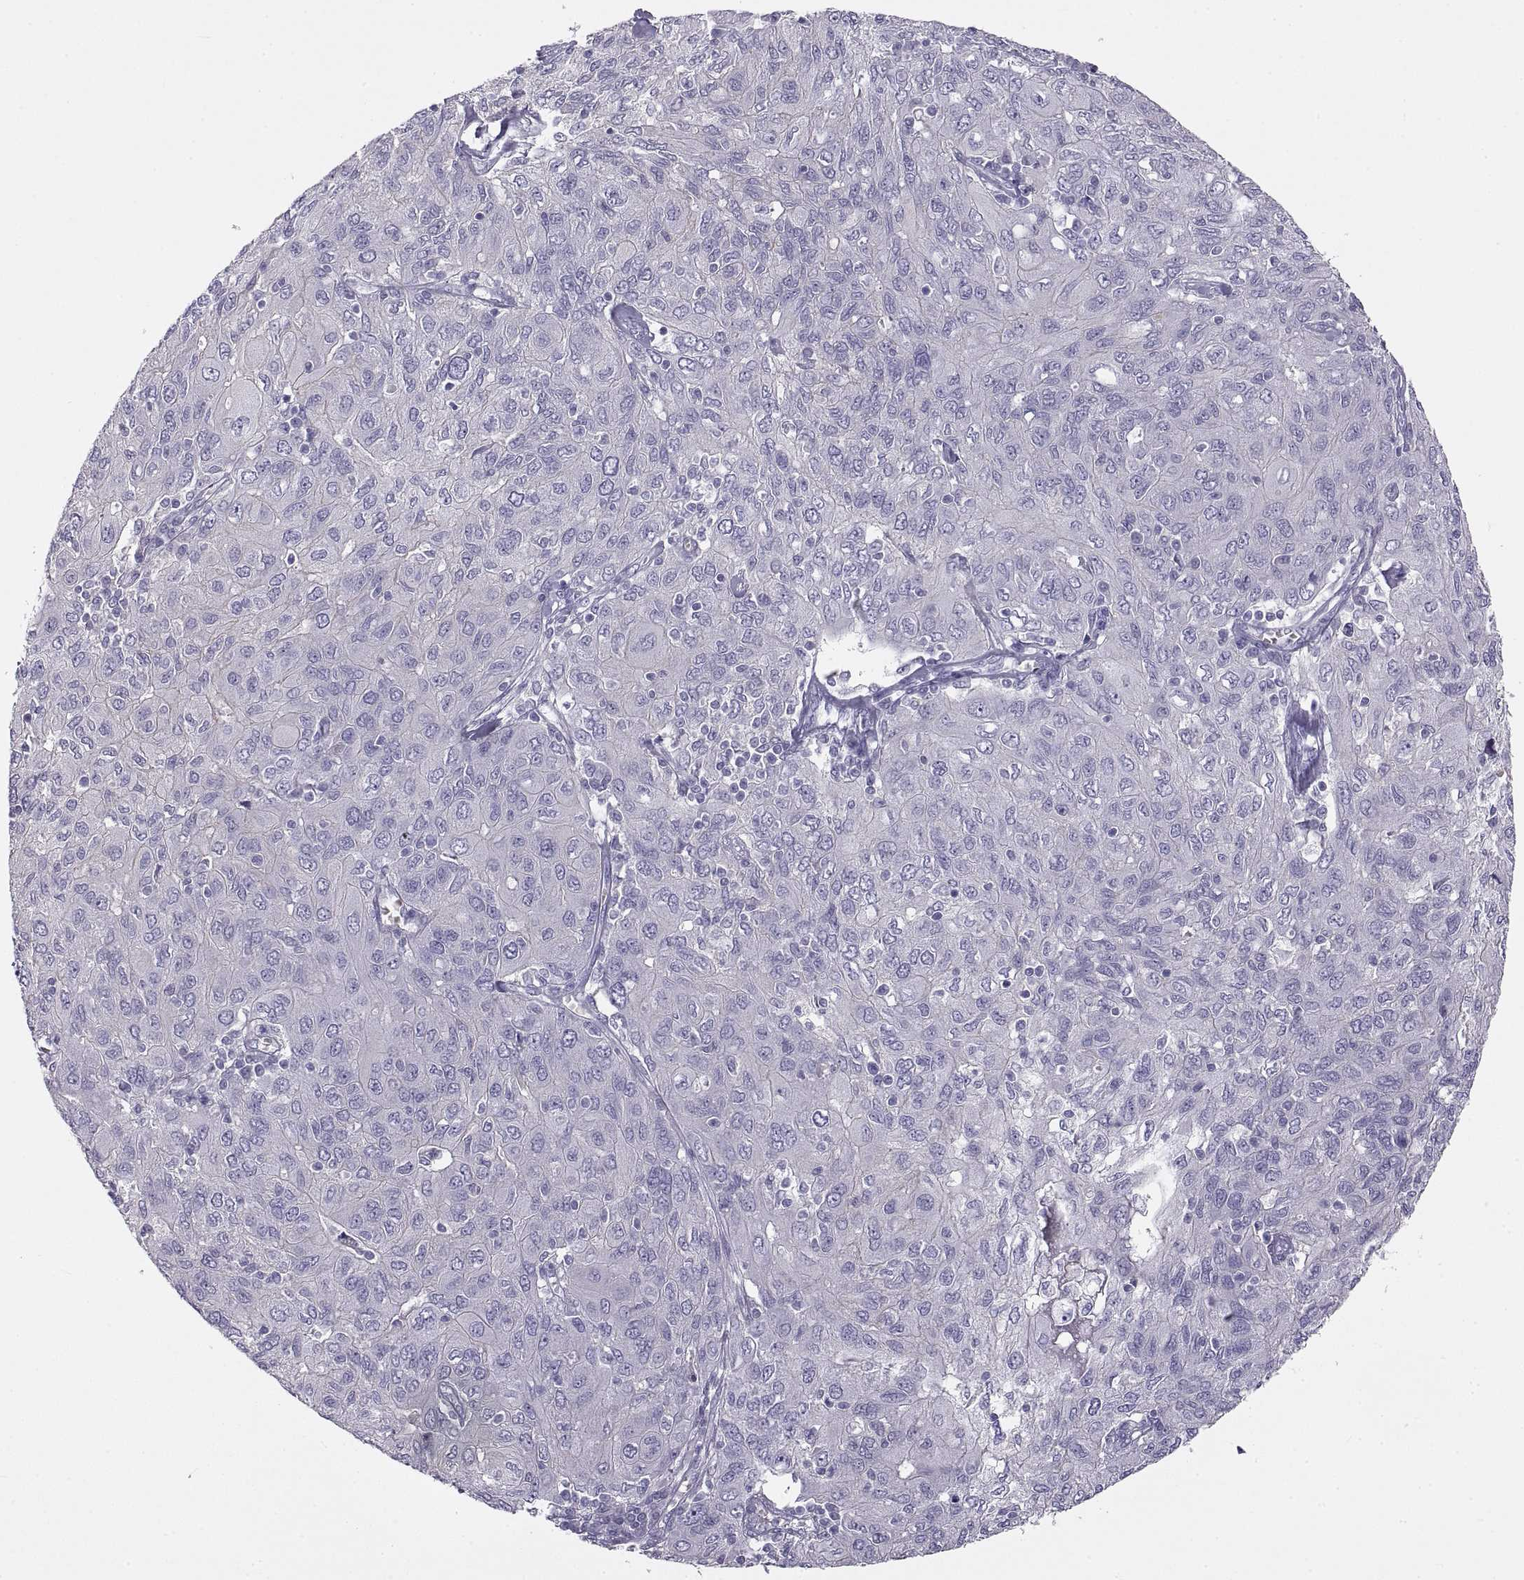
{"staining": {"intensity": "negative", "quantity": "none", "location": "none"}, "tissue": "ovarian cancer", "cell_type": "Tumor cells", "image_type": "cancer", "snomed": [{"axis": "morphology", "description": "Carcinoma, endometroid"}, {"axis": "topography", "description": "Ovary"}], "caption": "IHC histopathology image of human endometroid carcinoma (ovarian) stained for a protein (brown), which reveals no staining in tumor cells. (DAB immunohistochemistry visualized using brightfield microscopy, high magnification).", "gene": "CRYBB3", "patient": {"sex": "female", "age": 50}}